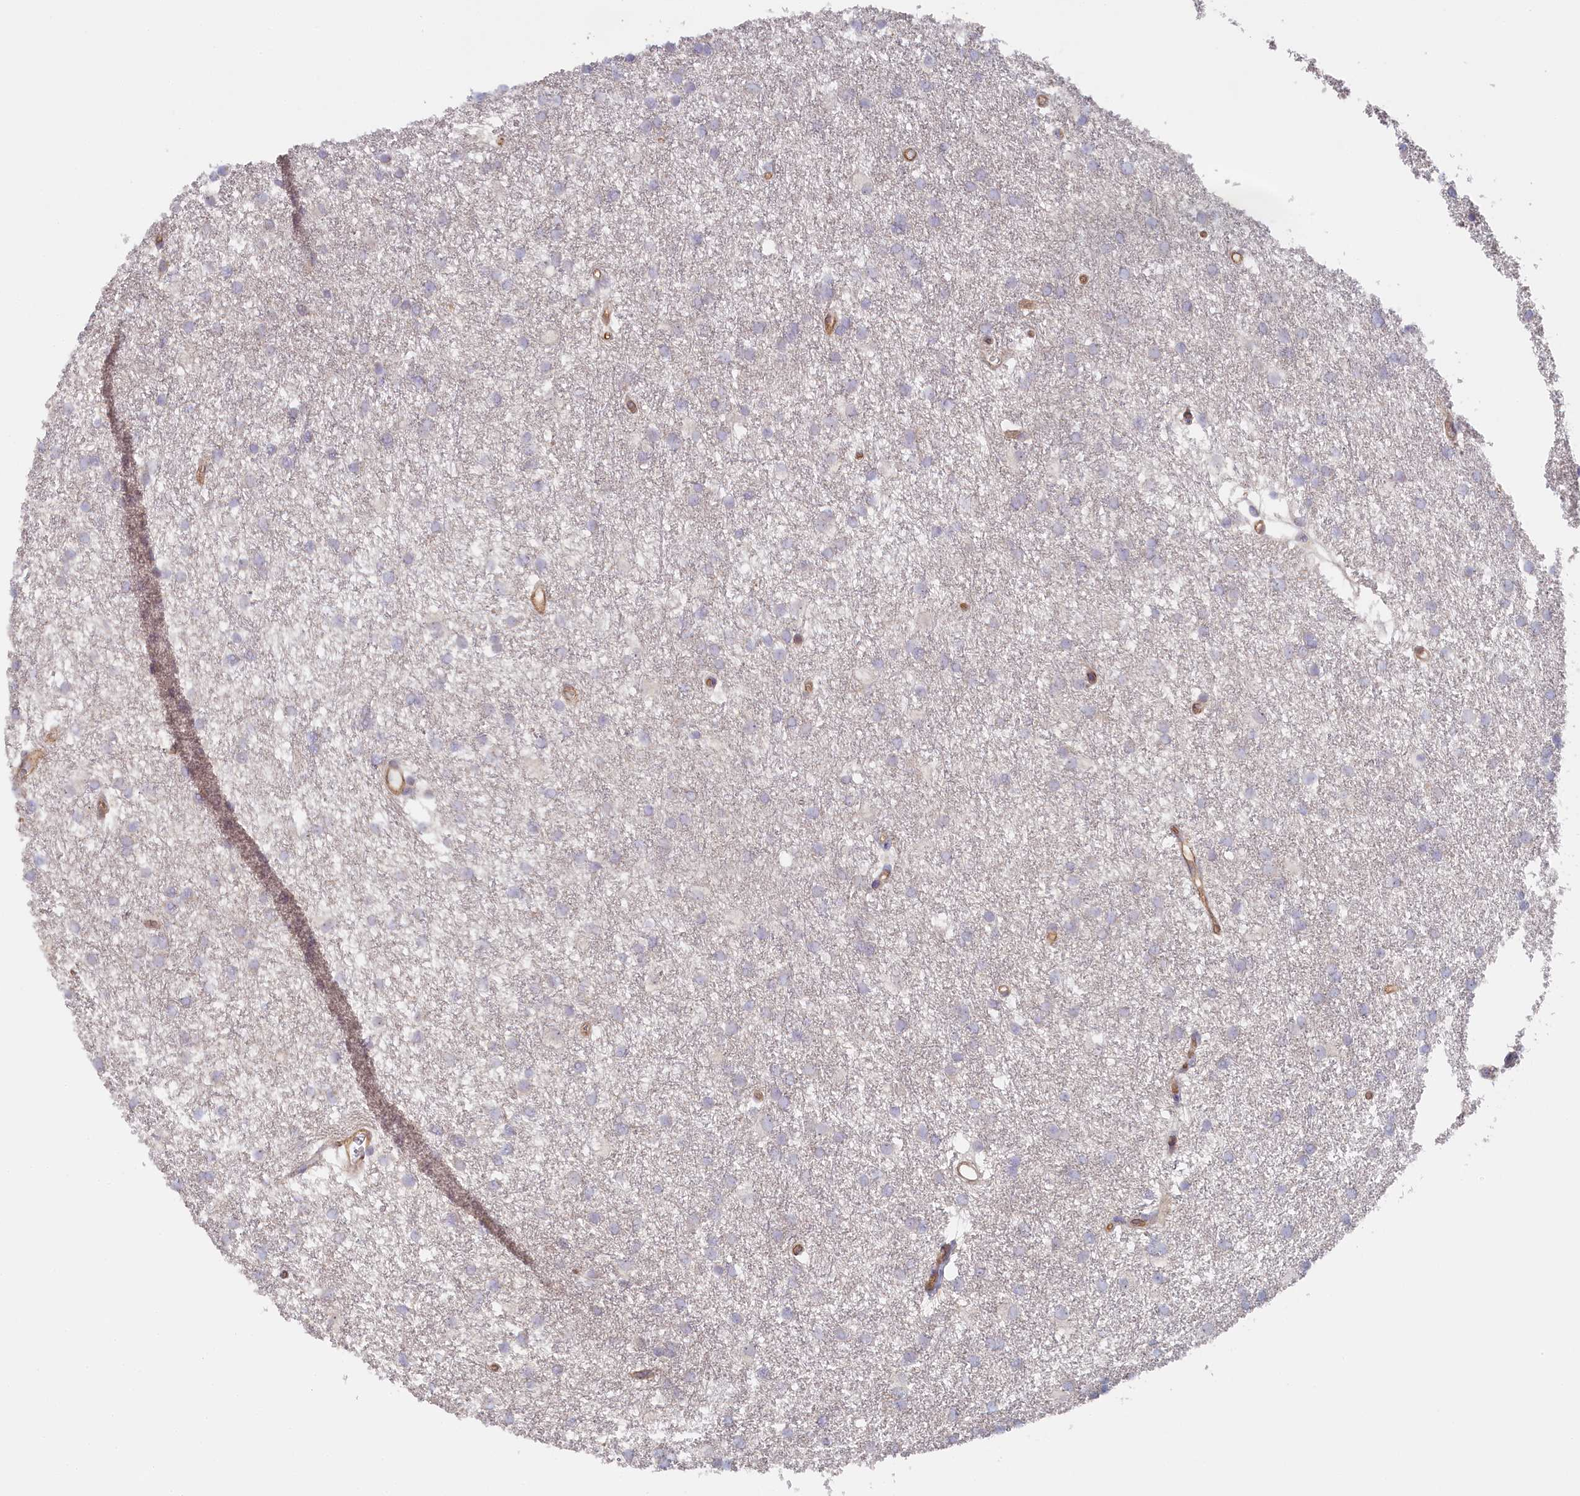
{"staining": {"intensity": "negative", "quantity": "none", "location": "none"}, "tissue": "glioma", "cell_type": "Tumor cells", "image_type": "cancer", "snomed": [{"axis": "morphology", "description": "Glioma, malignant, High grade"}, {"axis": "topography", "description": "Brain"}], "caption": "Immunohistochemistry photomicrograph of neoplastic tissue: malignant glioma (high-grade) stained with DAB demonstrates no significant protein staining in tumor cells.", "gene": "INTS4", "patient": {"sex": "male", "age": 77}}